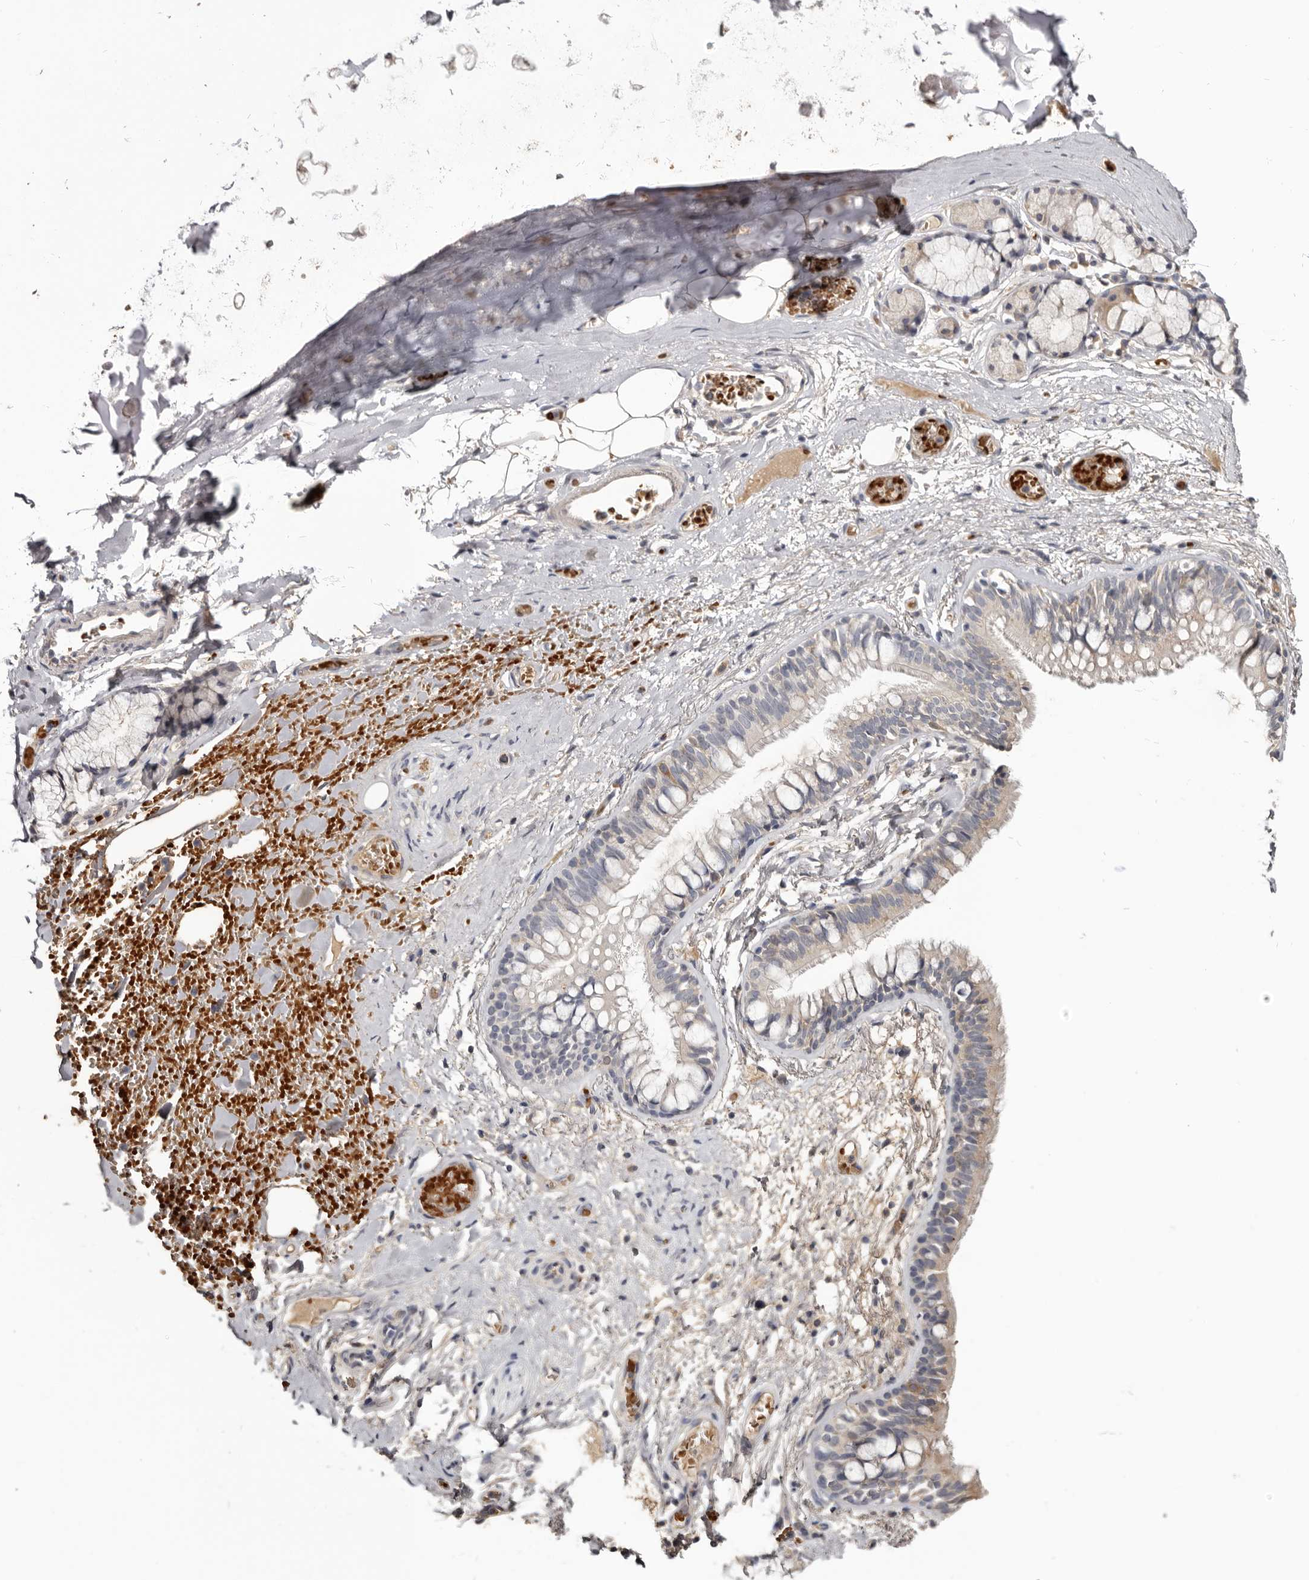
{"staining": {"intensity": "weak", "quantity": ">75%", "location": "cytoplasmic/membranous"}, "tissue": "adipose tissue", "cell_type": "Adipocytes", "image_type": "normal", "snomed": [{"axis": "morphology", "description": "Normal tissue, NOS"}, {"axis": "topography", "description": "Cartilage tissue"}, {"axis": "topography", "description": "Bronchus"}], "caption": "Protein expression analysis of normal adipose tissue reveals weak cytoplasmic/membranous staining in about >75% of adipocytes. Immunohistochemistry stains the protein of interest in brown and the nuclei are stained blue.", "gene": "NENF", "patient": {"sex": "female", "age": 73}}